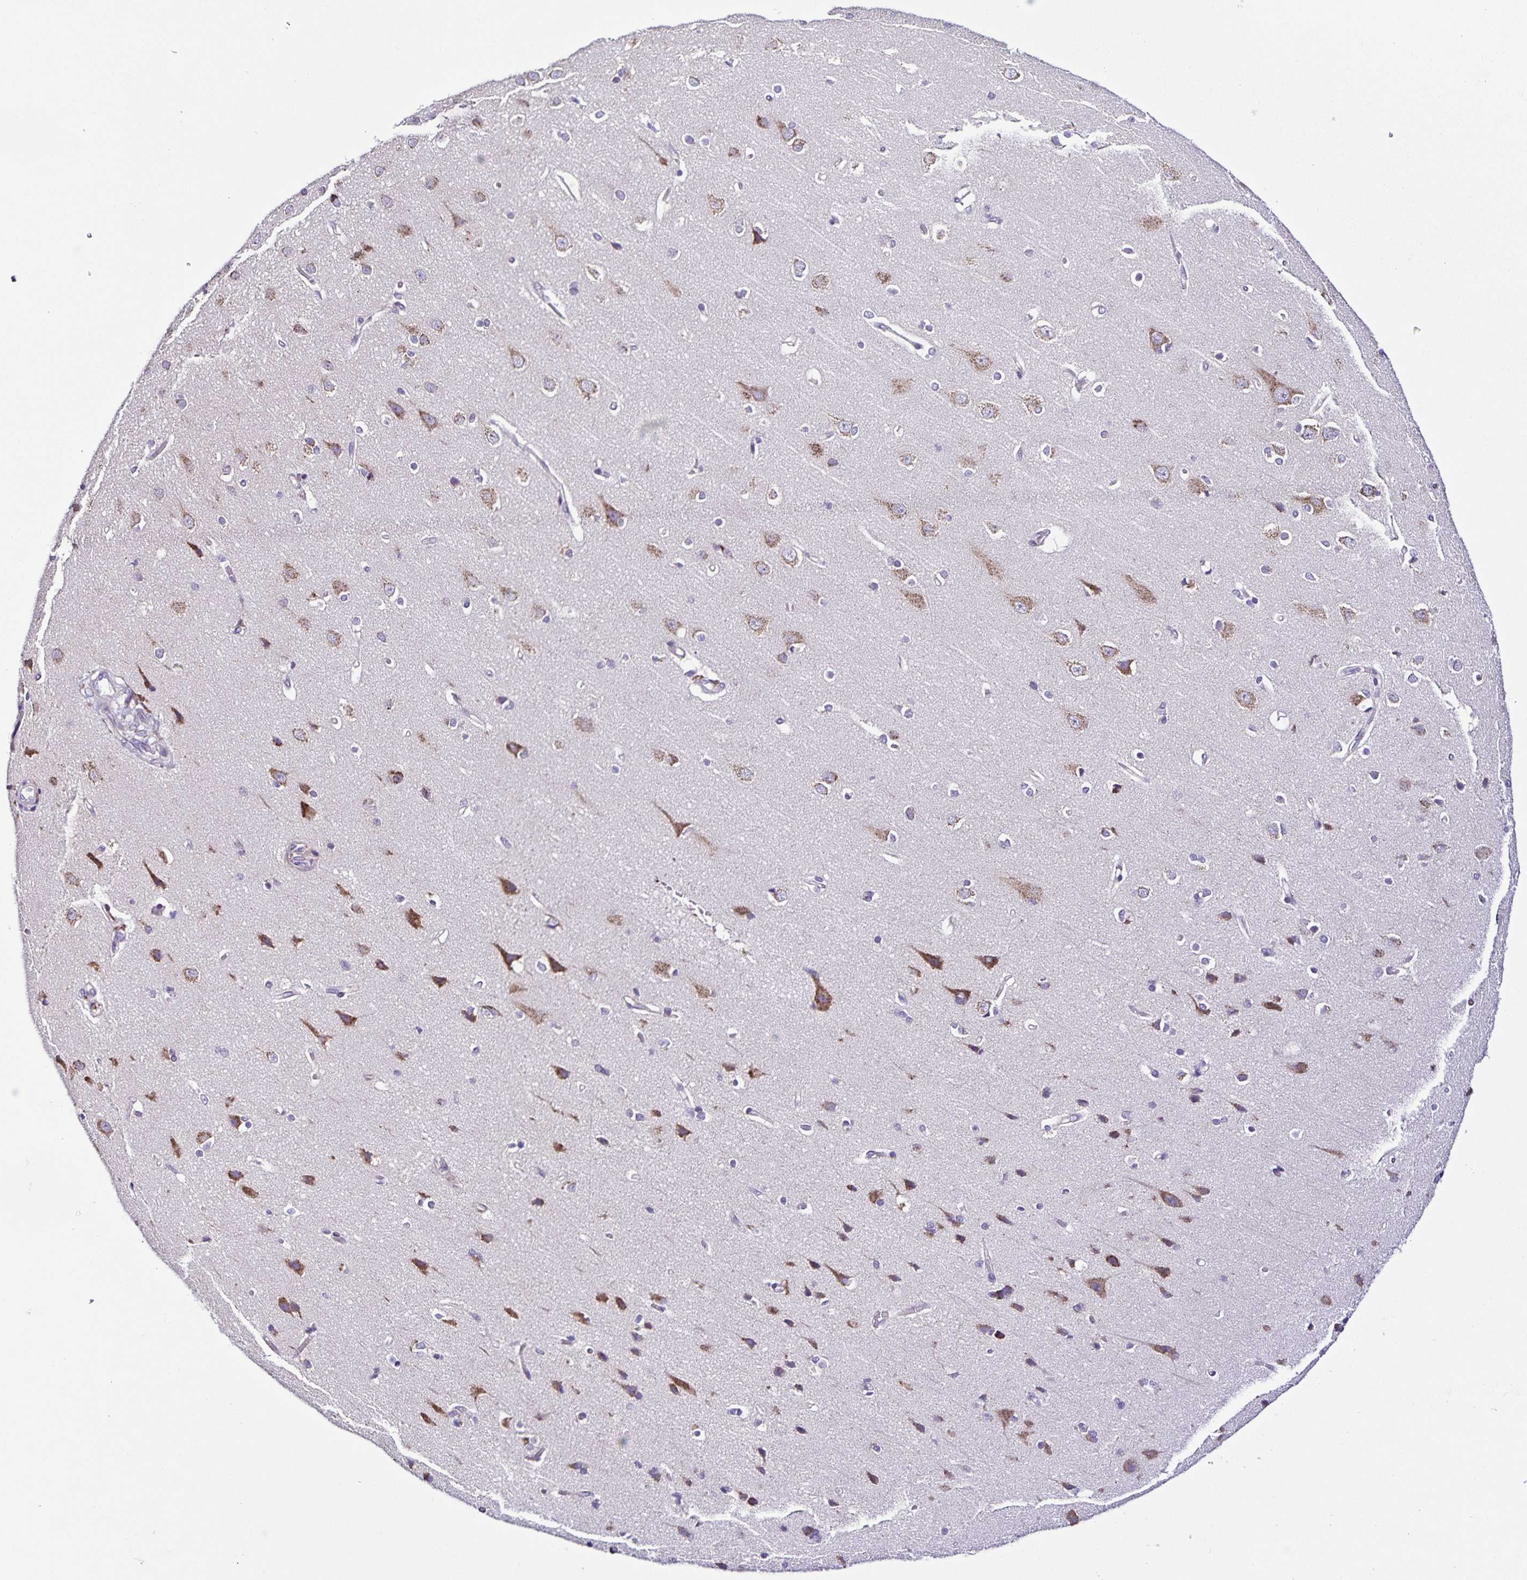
{"staining": {"intensity": "negative", "quantity": "none", "location": "none"}, "tissue": "cerebral cortex", "cell_type": "Endothelial cells", "image_type": "normal", "snomed": [{"axis": "morphology", "description": "Normal tissue, NOS"}, {"axis": "topography", "description": "Cerebral cortex"}], "caption": "This is an immunohistochemistry (IHC) histopathology image of unremarkable human cerebral cortex. There is no expression in endothelial cells.", "gene": "RNFT2", "patient": {"sex": "male", "age": 37}}